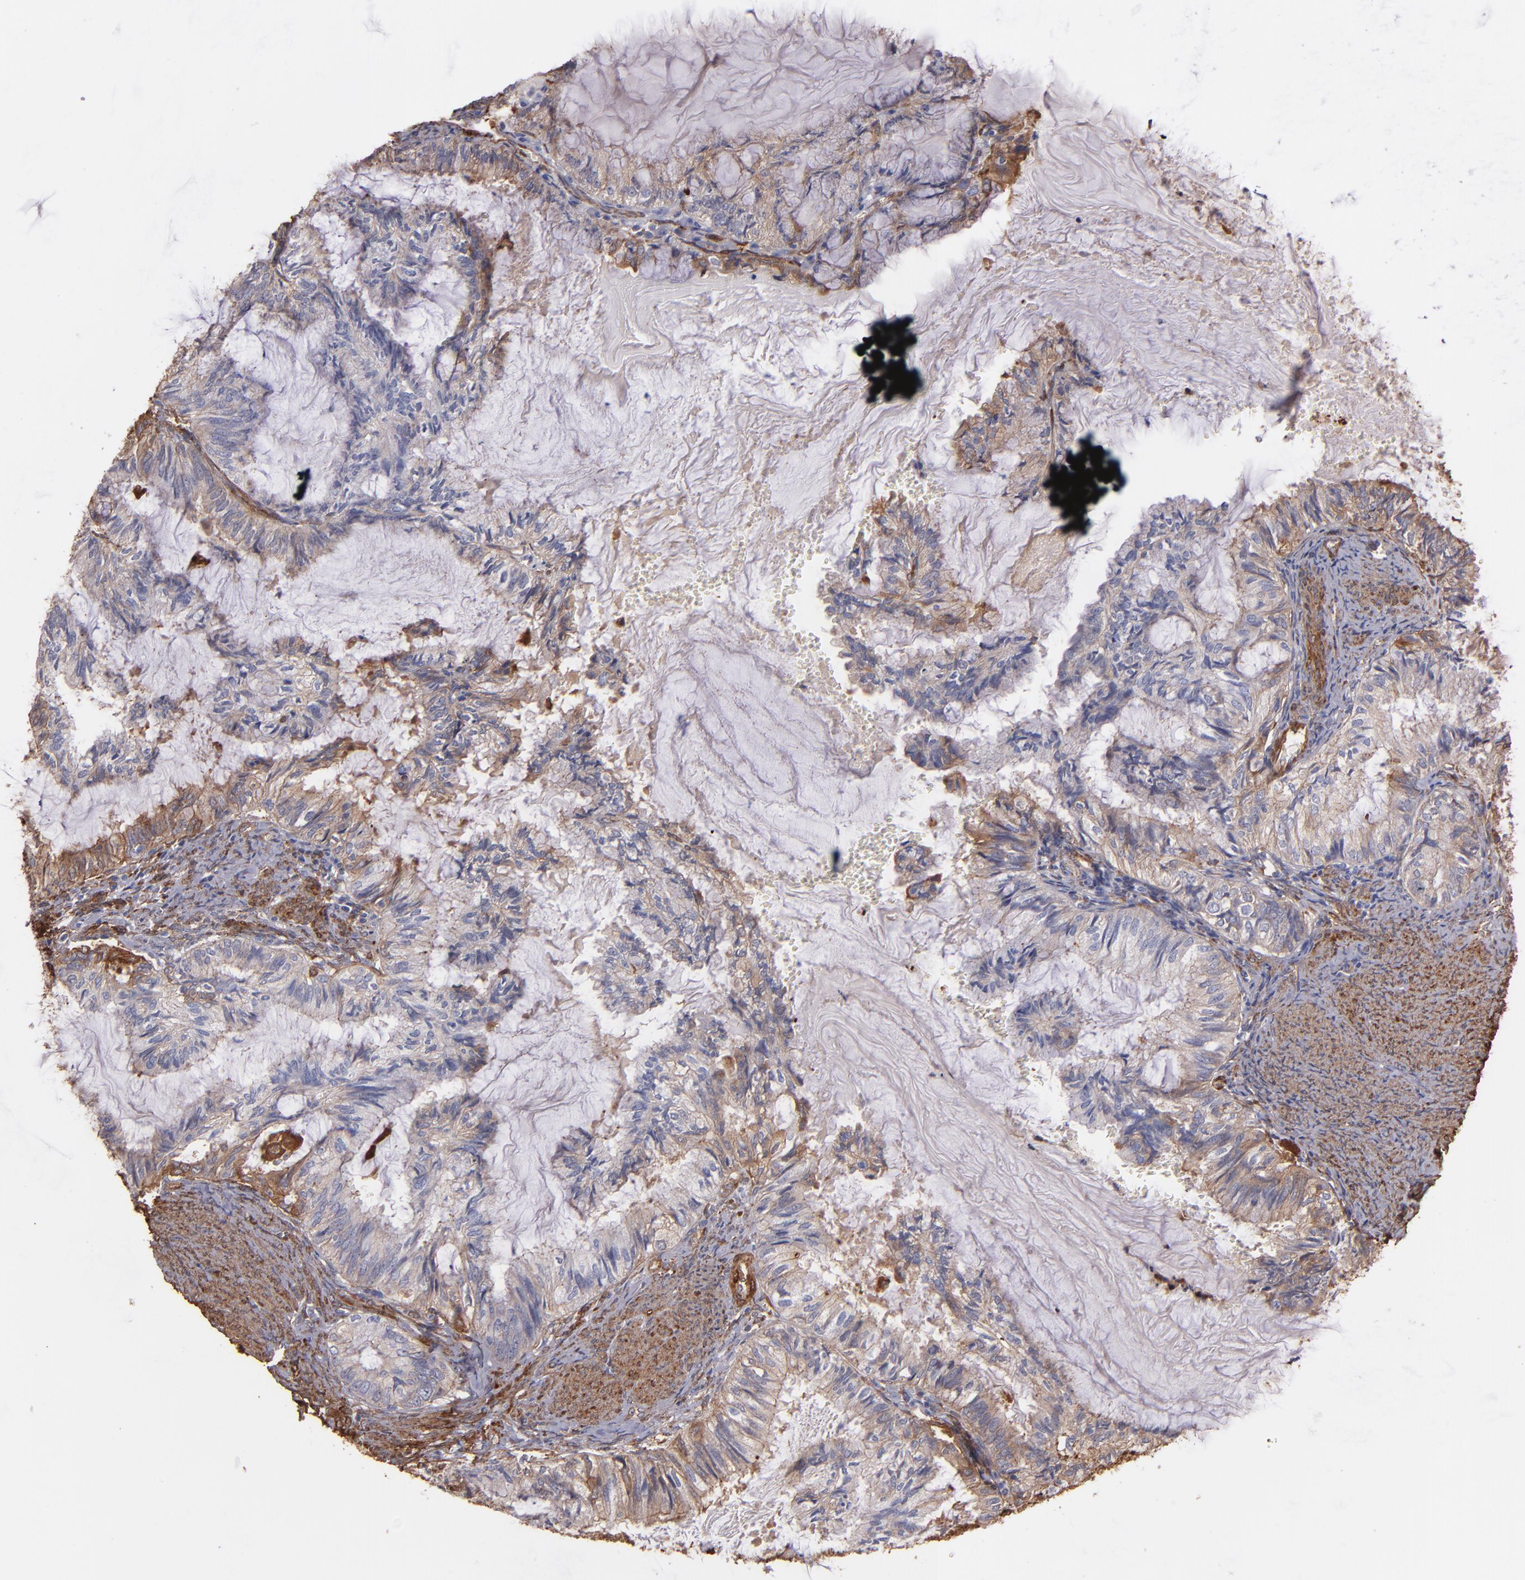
{"staining": {"intensity": "weak", "quantity": "25%-75%", "location": "cytoplasmic/membranous"}, "tissue": "endometrial cancer", "cell_type": "Tumor cells", "image_type": "cancer", "snomed": [{"axis": "morphology", "description": "Adenocarcinoma, NOS"}, {"axis": "topography", "description": "Endometrium"}], "caption": "Immunohistochemical staining of endometrial cancer (adenocarcinoma) shows low levels of weak cytoplasmic/membranous protein staining in about 25%-75% of tumor cells.", "gene": "VCL", "patient": {"sex": "female", "age": 86}}